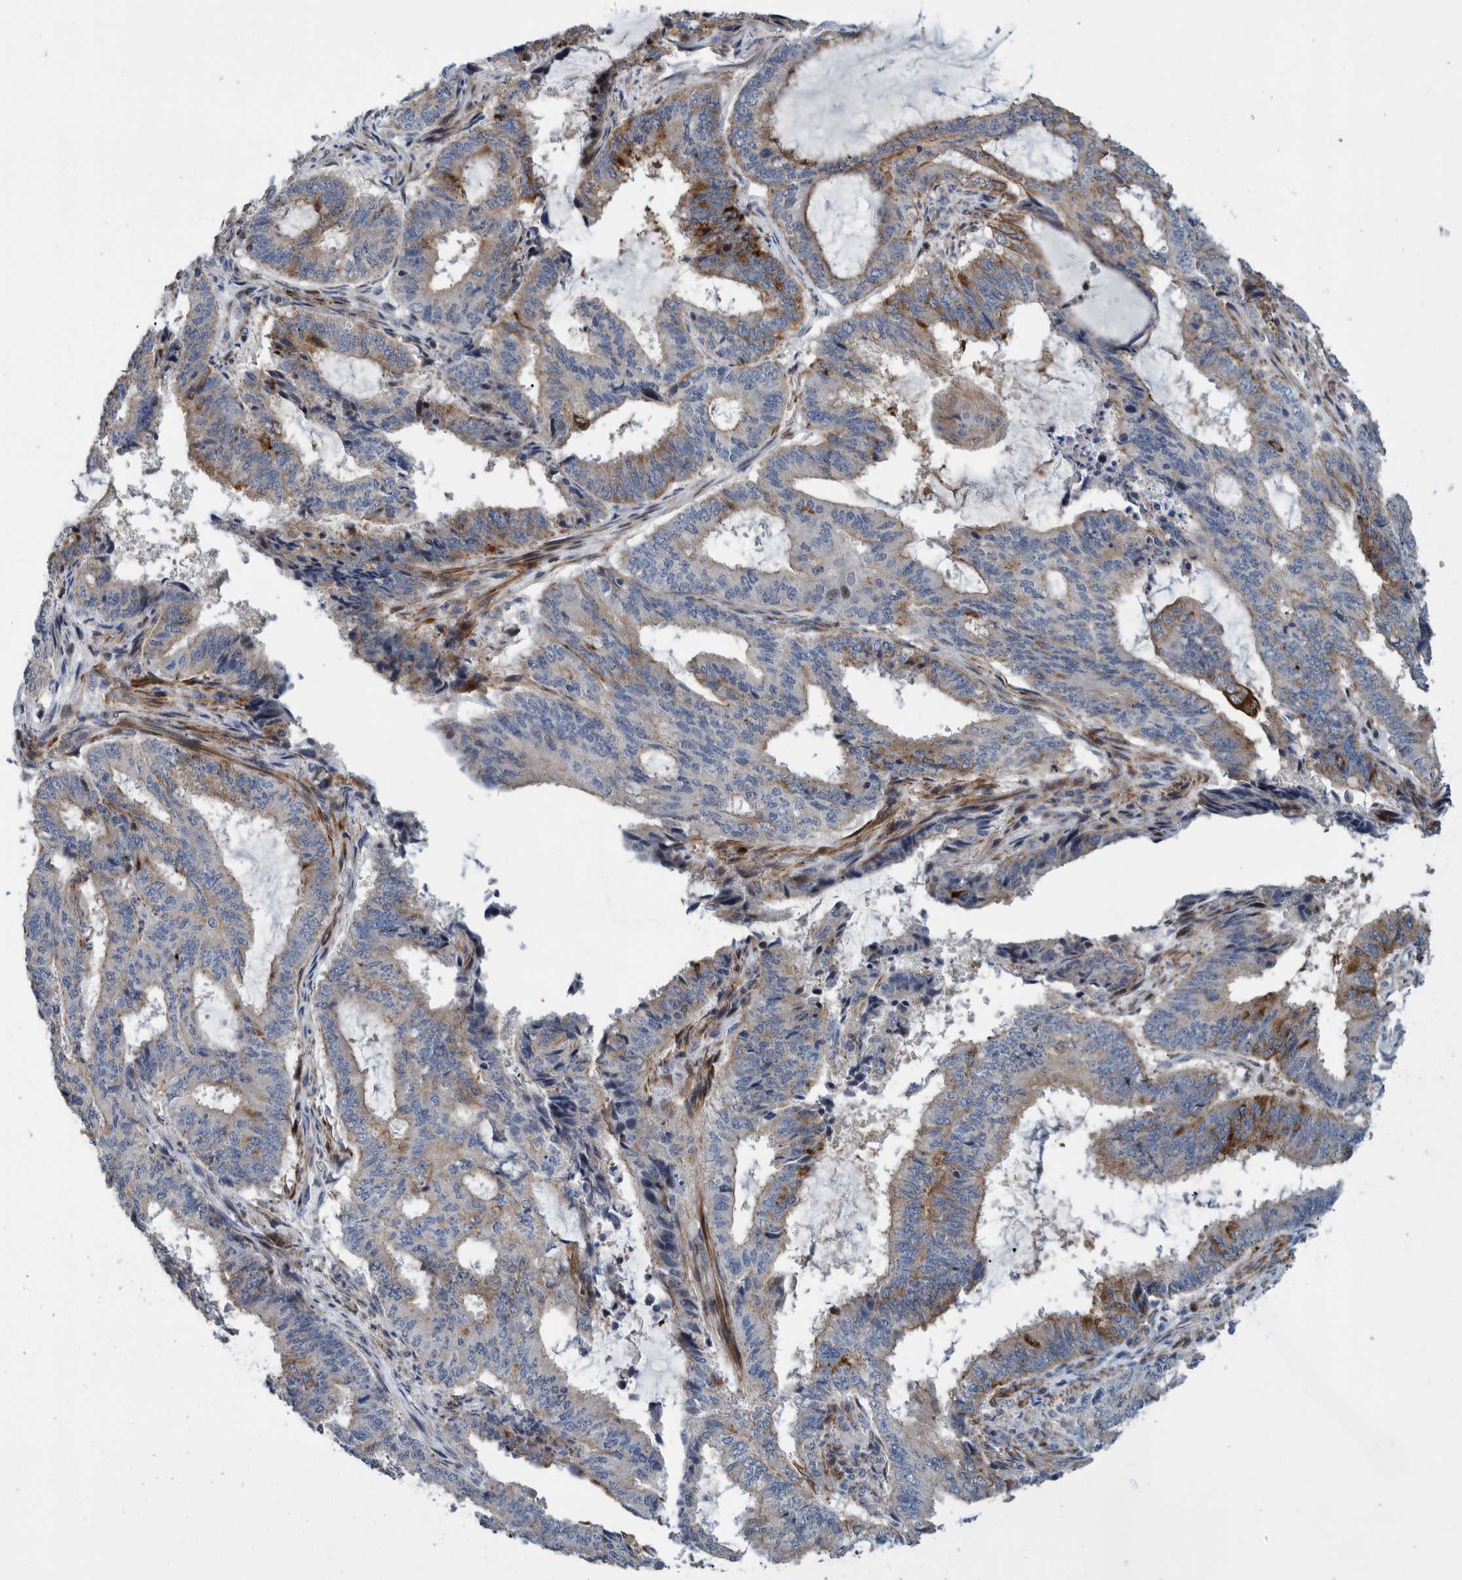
{"staining": {"intensity": "moderate", "quantity": "<25%", "location": "cytoplasmic/membranous"}, "tissue": "endometrial cancer", "cell_type": "Tumor cells", "image_type": "cancer", "snomed": [{"axis": "morphology", "description": "Adenocarcinoma, NOS"}, {"axis": "topography", "description": "Endometrium"}], "caption": "Moderate cytoplasmic/membranous protein positivity is present in approximately <25% of tumor cells in endometrial cancer (adenocarcinoma).", "gene": "MKS1", "patient": {"sex": "female", "age": 51}}